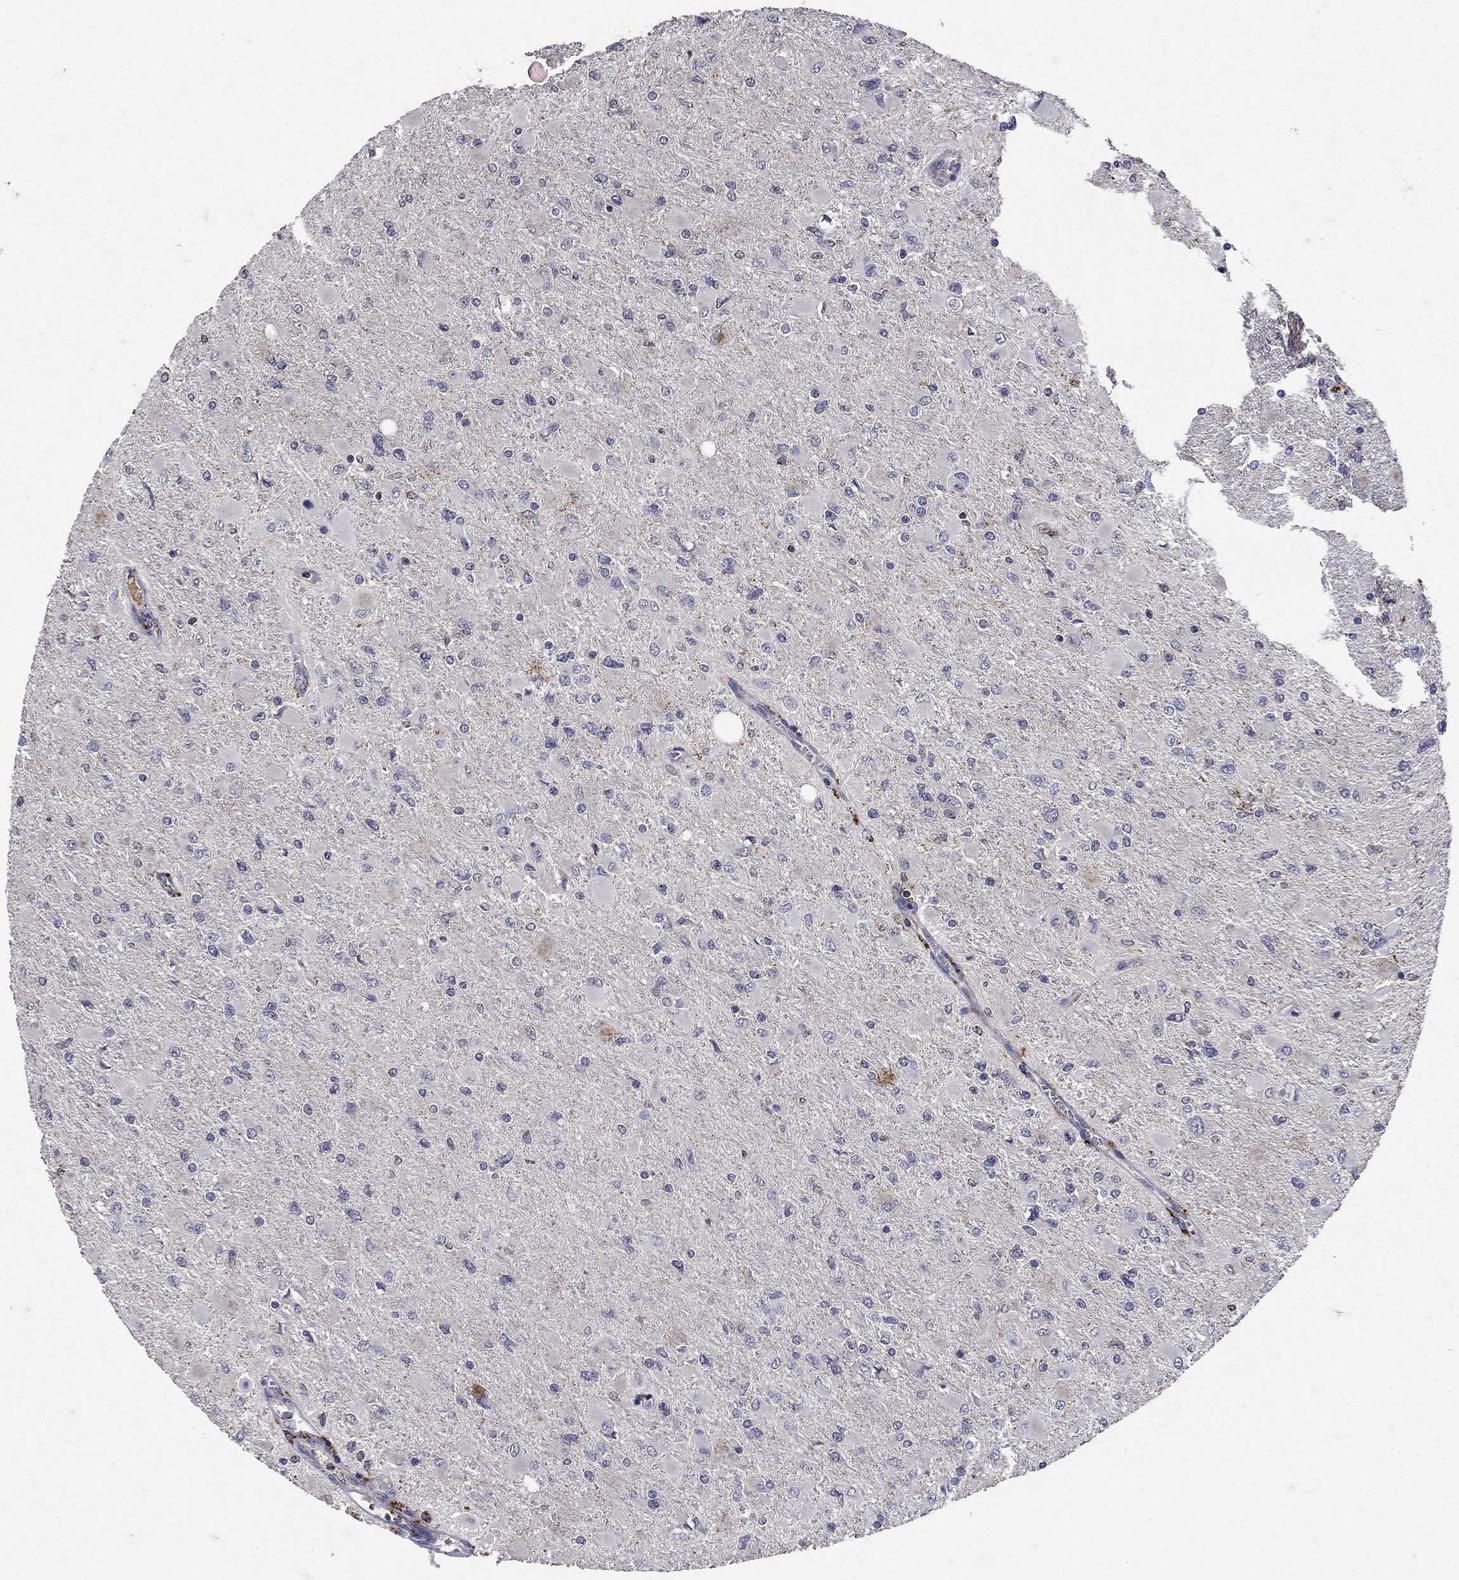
{"staining": {"intensity": "negative", "quantity": "none", "location": "none"}, "tissue": "glioma", "cell_type": "Tumor cells", "image_type": "cancer", "snomed": [{"axis": "morphology", "description": "Glioma, malignant, High grade"}, {"axis": "topography", "description": "Cerebral cortex"}], "caption": "High-grade glioma (malignant) was stained to show a protein in brown. There is no significant staining in tumor cells.", "gene": "NPC2", "patient": {"sex": "female", "age": 36}}